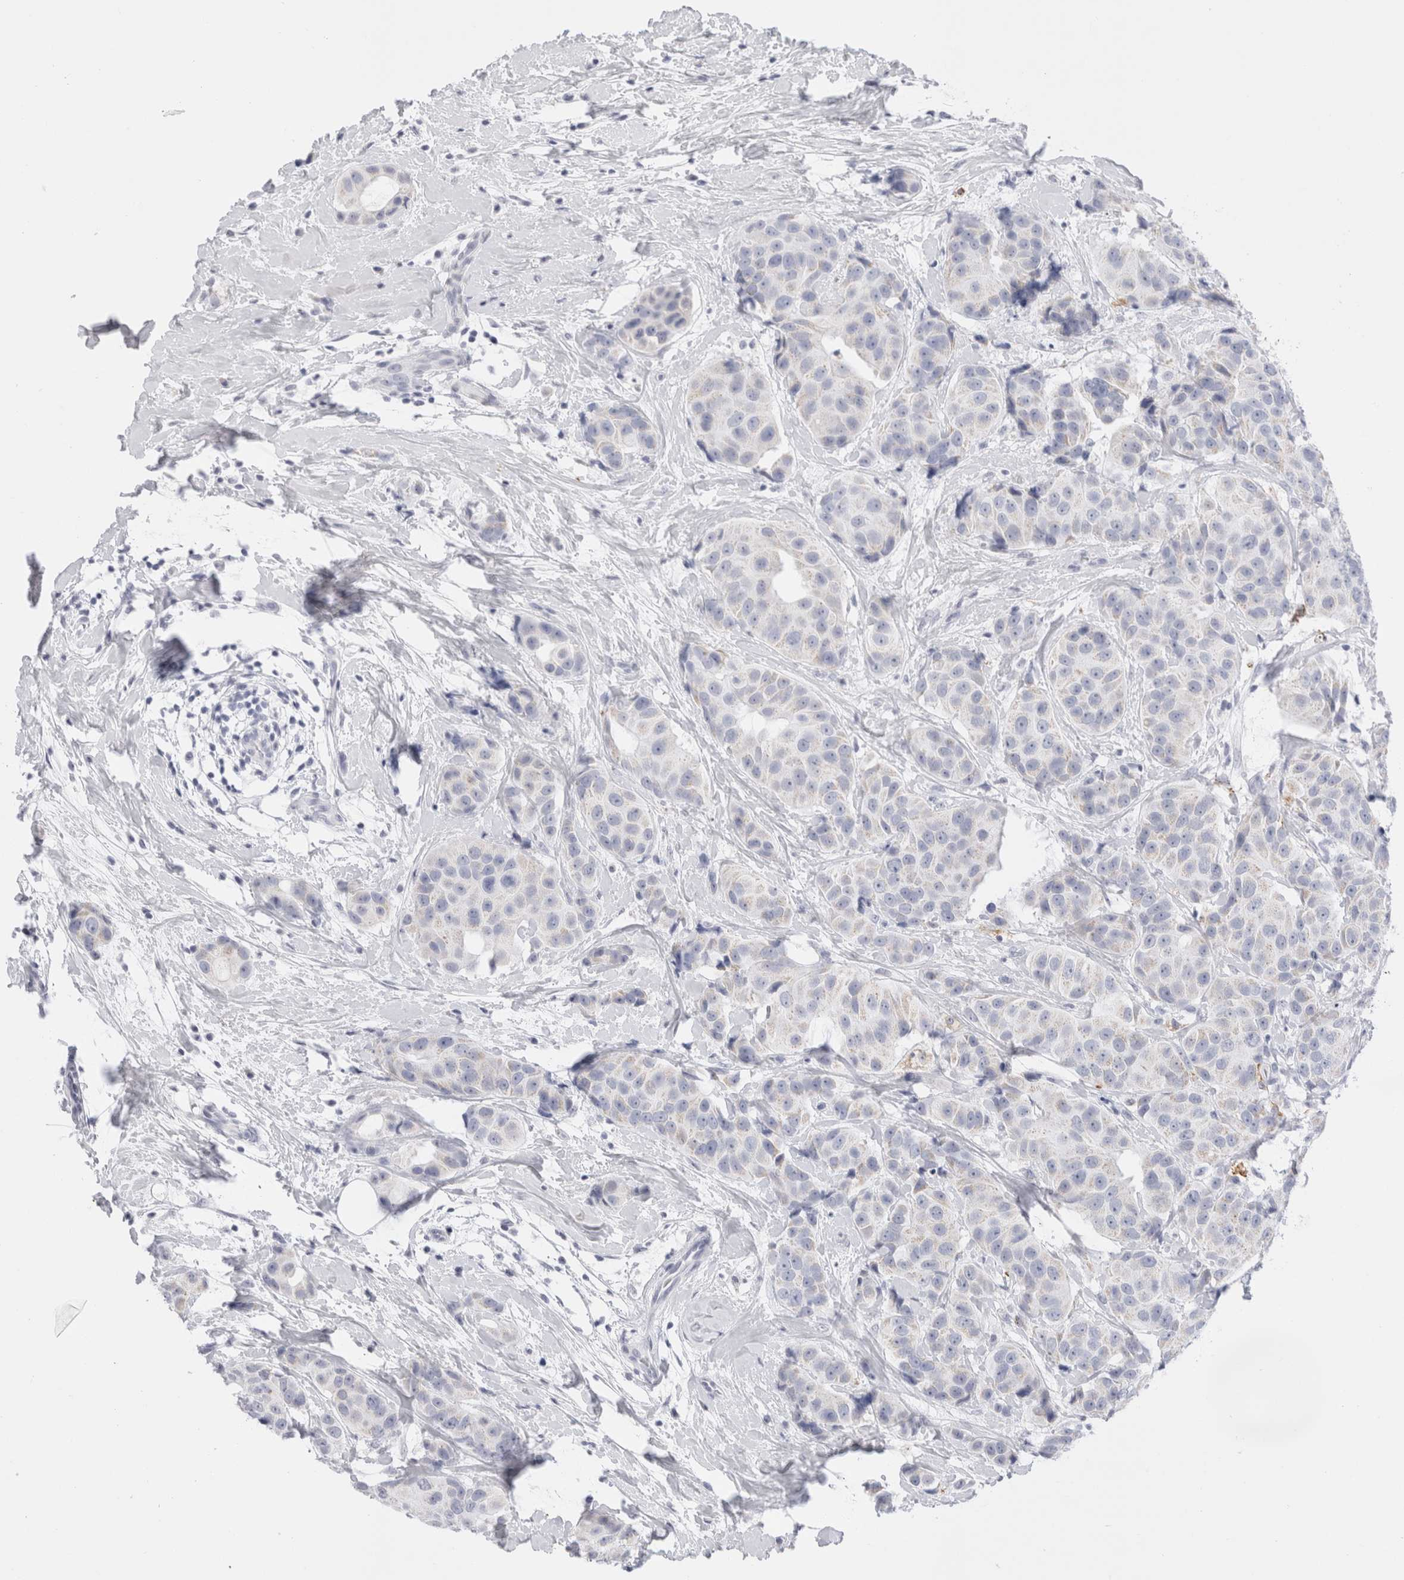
{"staining": {"intensity": "negative", "quantity": "none", "location": "none"}, "tissue": "breast cancer", "cell_type": "Tumor cells", "image_type": "cancer", "snomed": [{"axis": "morphology", "description": "Normal tissue, NOS"}, {"axis": "morphology", "description": "Duct carcinoma"}, {"axis": "topography", "description": "Breast"}], "caption": "Infiltrating ductal carcinoma (breast) was stained to show a protein in brown. There is no significant positivity in tumor cells. (DAB (3,3'-diaminobenzidine) immunohistochemistry, high magnification).", "gene": "MUC15", "patient": {"sex": "female", "age": 39}}